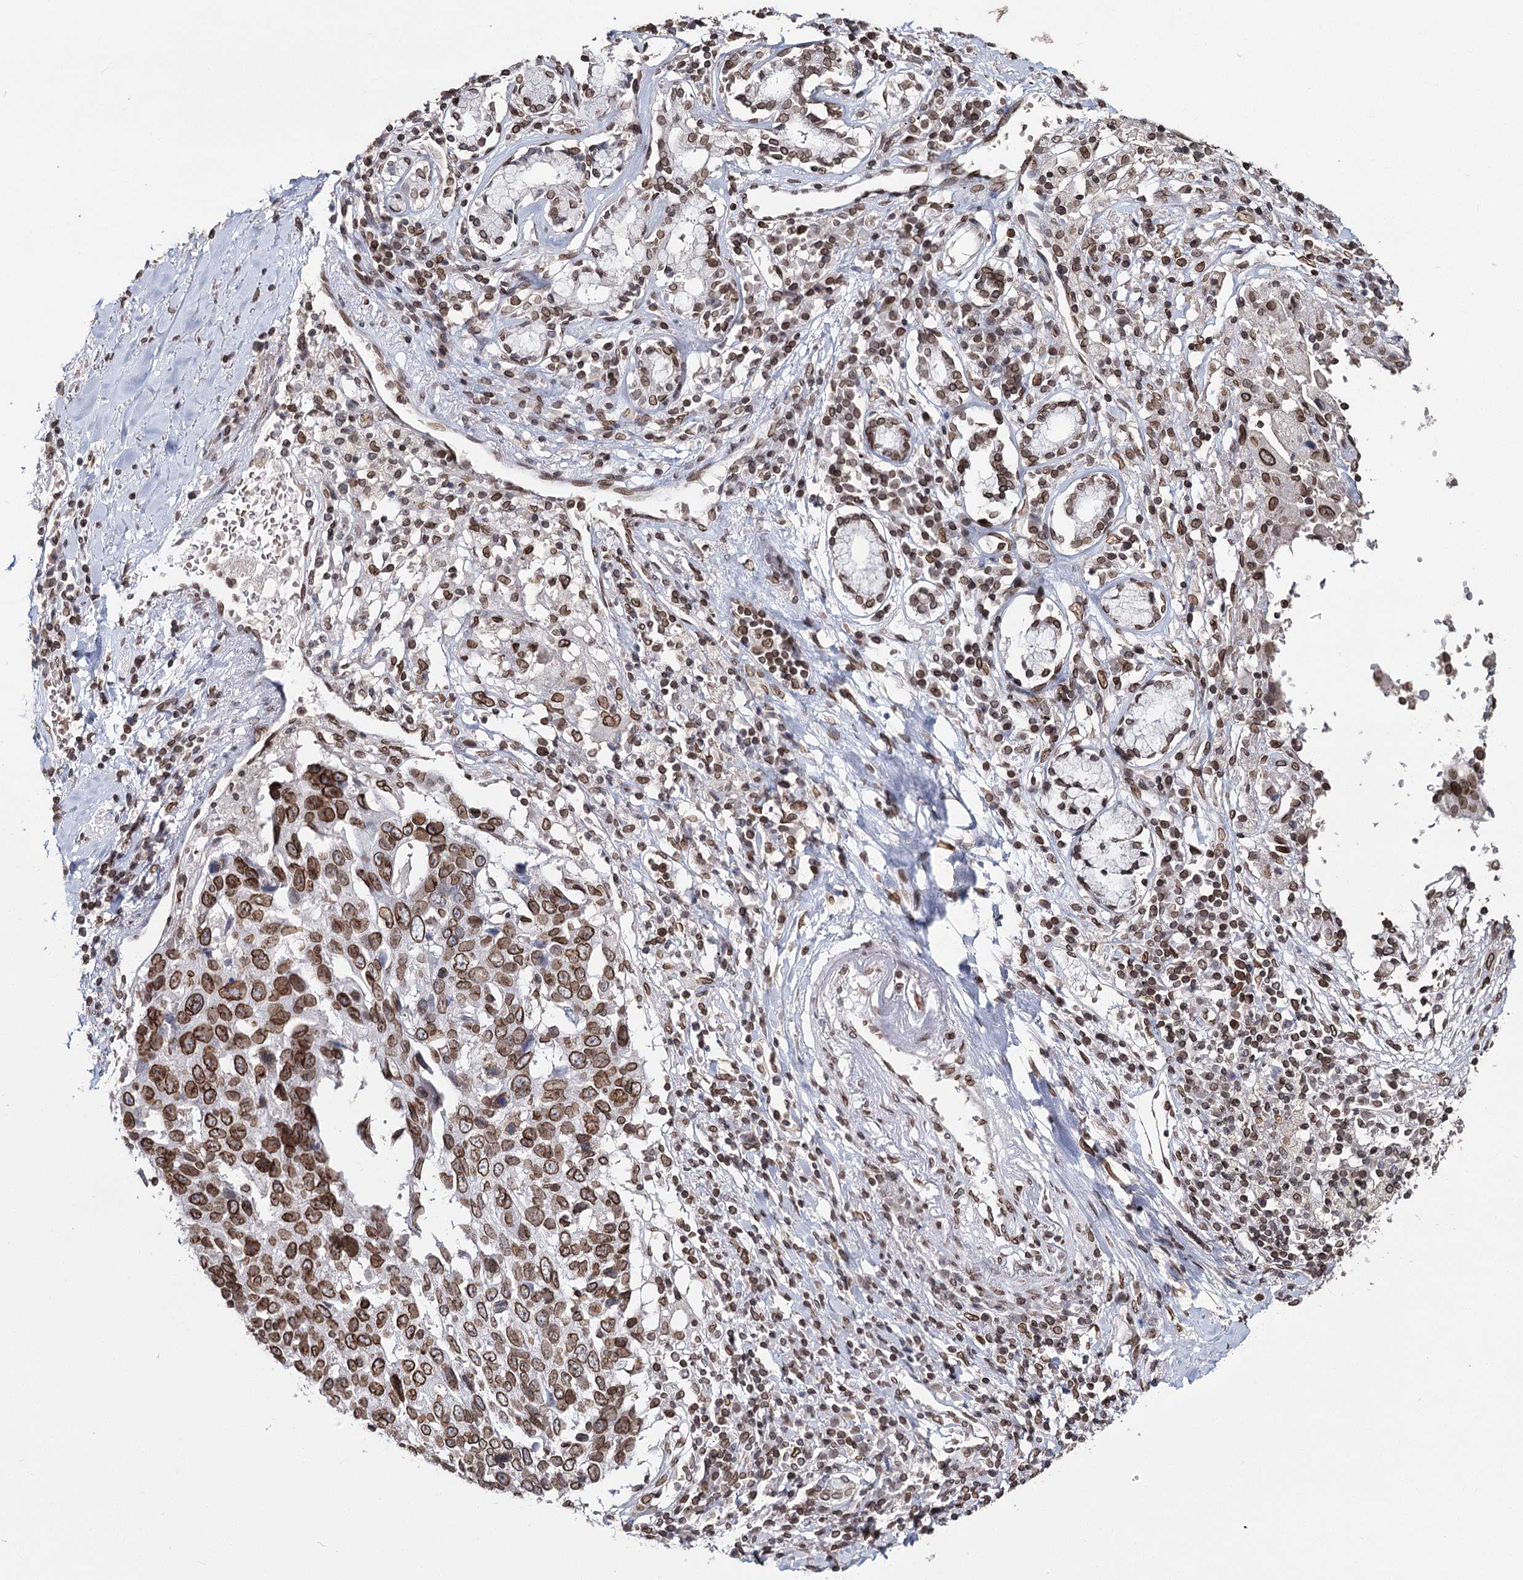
{"staining": {"intensity": "strong", "quantity": ">75%", "location": "cytoplasmic/membranous,nuclear"}, "tissue": "lung cancer", "cell_type": "Tumor cells", "image_type": "cancer", "snomed": [{"axis": "morphology", "description": "Squamous cell carcinoma, NOS"}, {"axis": "topography", "description": "Lung"}], "caption": "Strong cytoplasmic/membranous and nuclear positivity is present in approximately >75% of tumor cells in lung cancer (squamous cell carcinoma).", "gene": "KIAA0930", "patient": {"sex": "male", "age": 66}}